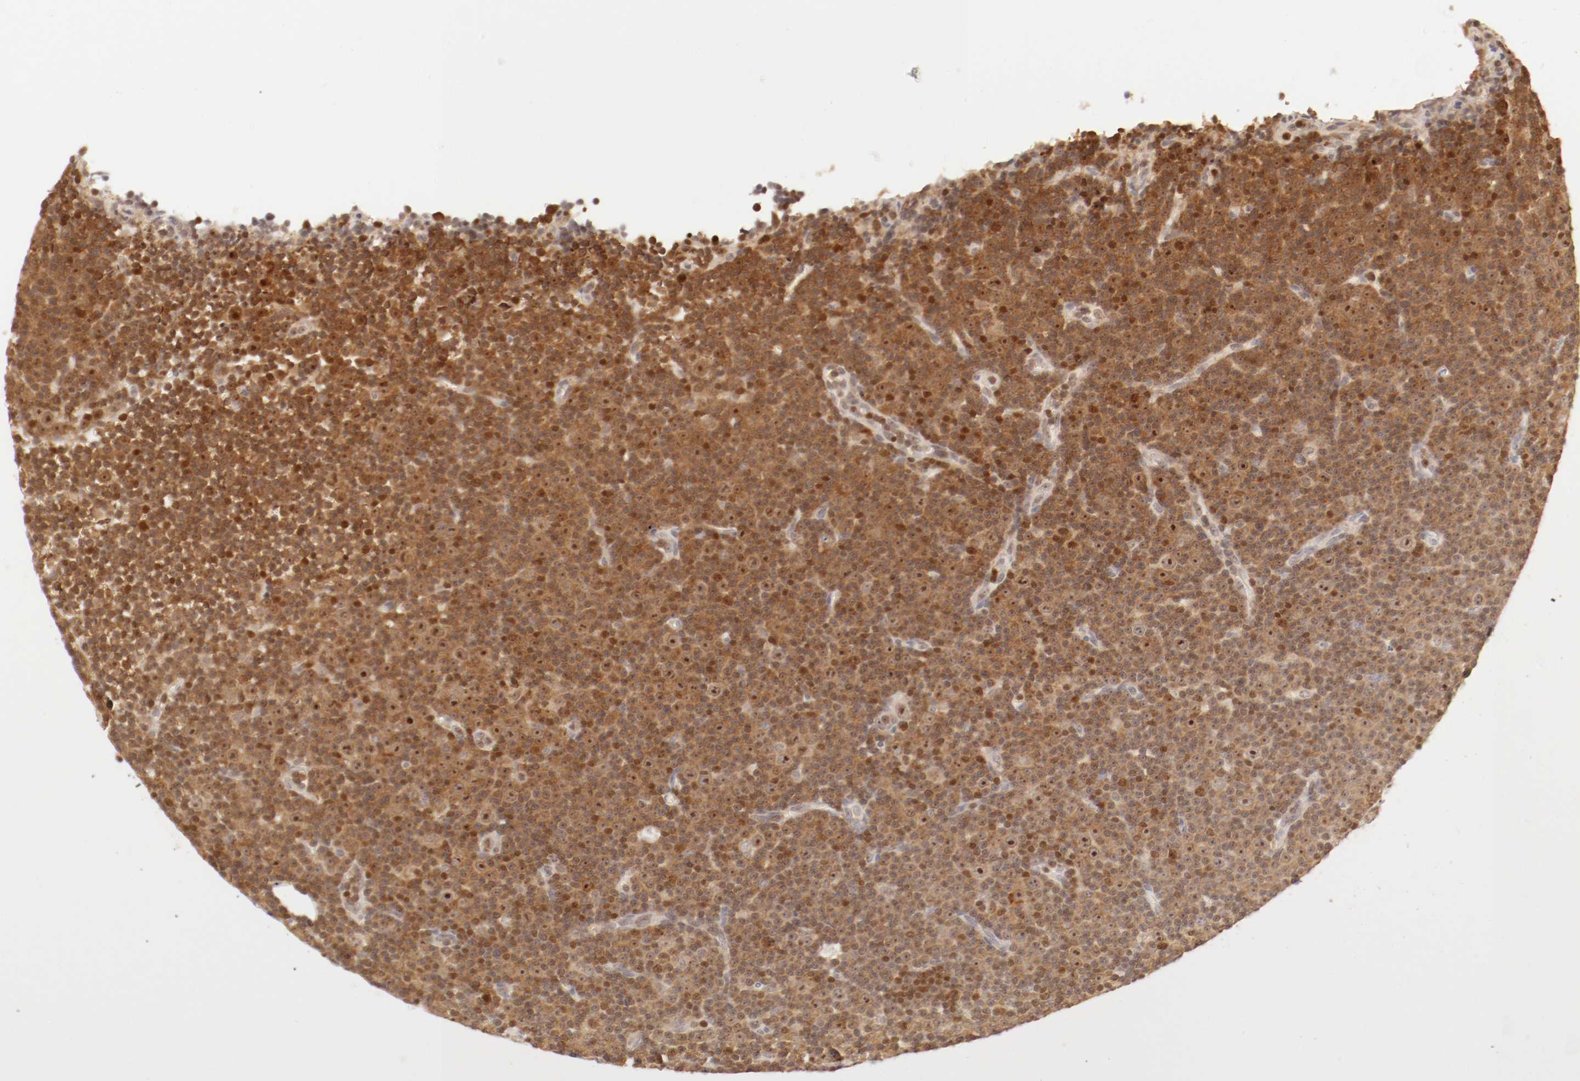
{"staining": {"intensity": "strong", "quantity": ">75%", "location": "cytoplasmic/membranous,nuclear"}, "tissue": "lymphoma", "cell_type": "Tumor cells", "image_type": "cancer", "snomed": [{"axis": "morphology", "description": "Malignant lymphoma, non-Hodgkin's type, Low grade"}, {"axis": "topography", "description": "Lymph node"}], "caption": "This image reveals low-grade malignant lymphoma, non-Hodgkin's type stained with immunohistochemistry to label a protein in brown. The cytoplasmic/membranous and nuclear of tumor cells show strong positivity for the protein. Nuclei are counter-stained blue.", "gene": "KIF2A", "patient": {"sex": "female", "age": 67}}